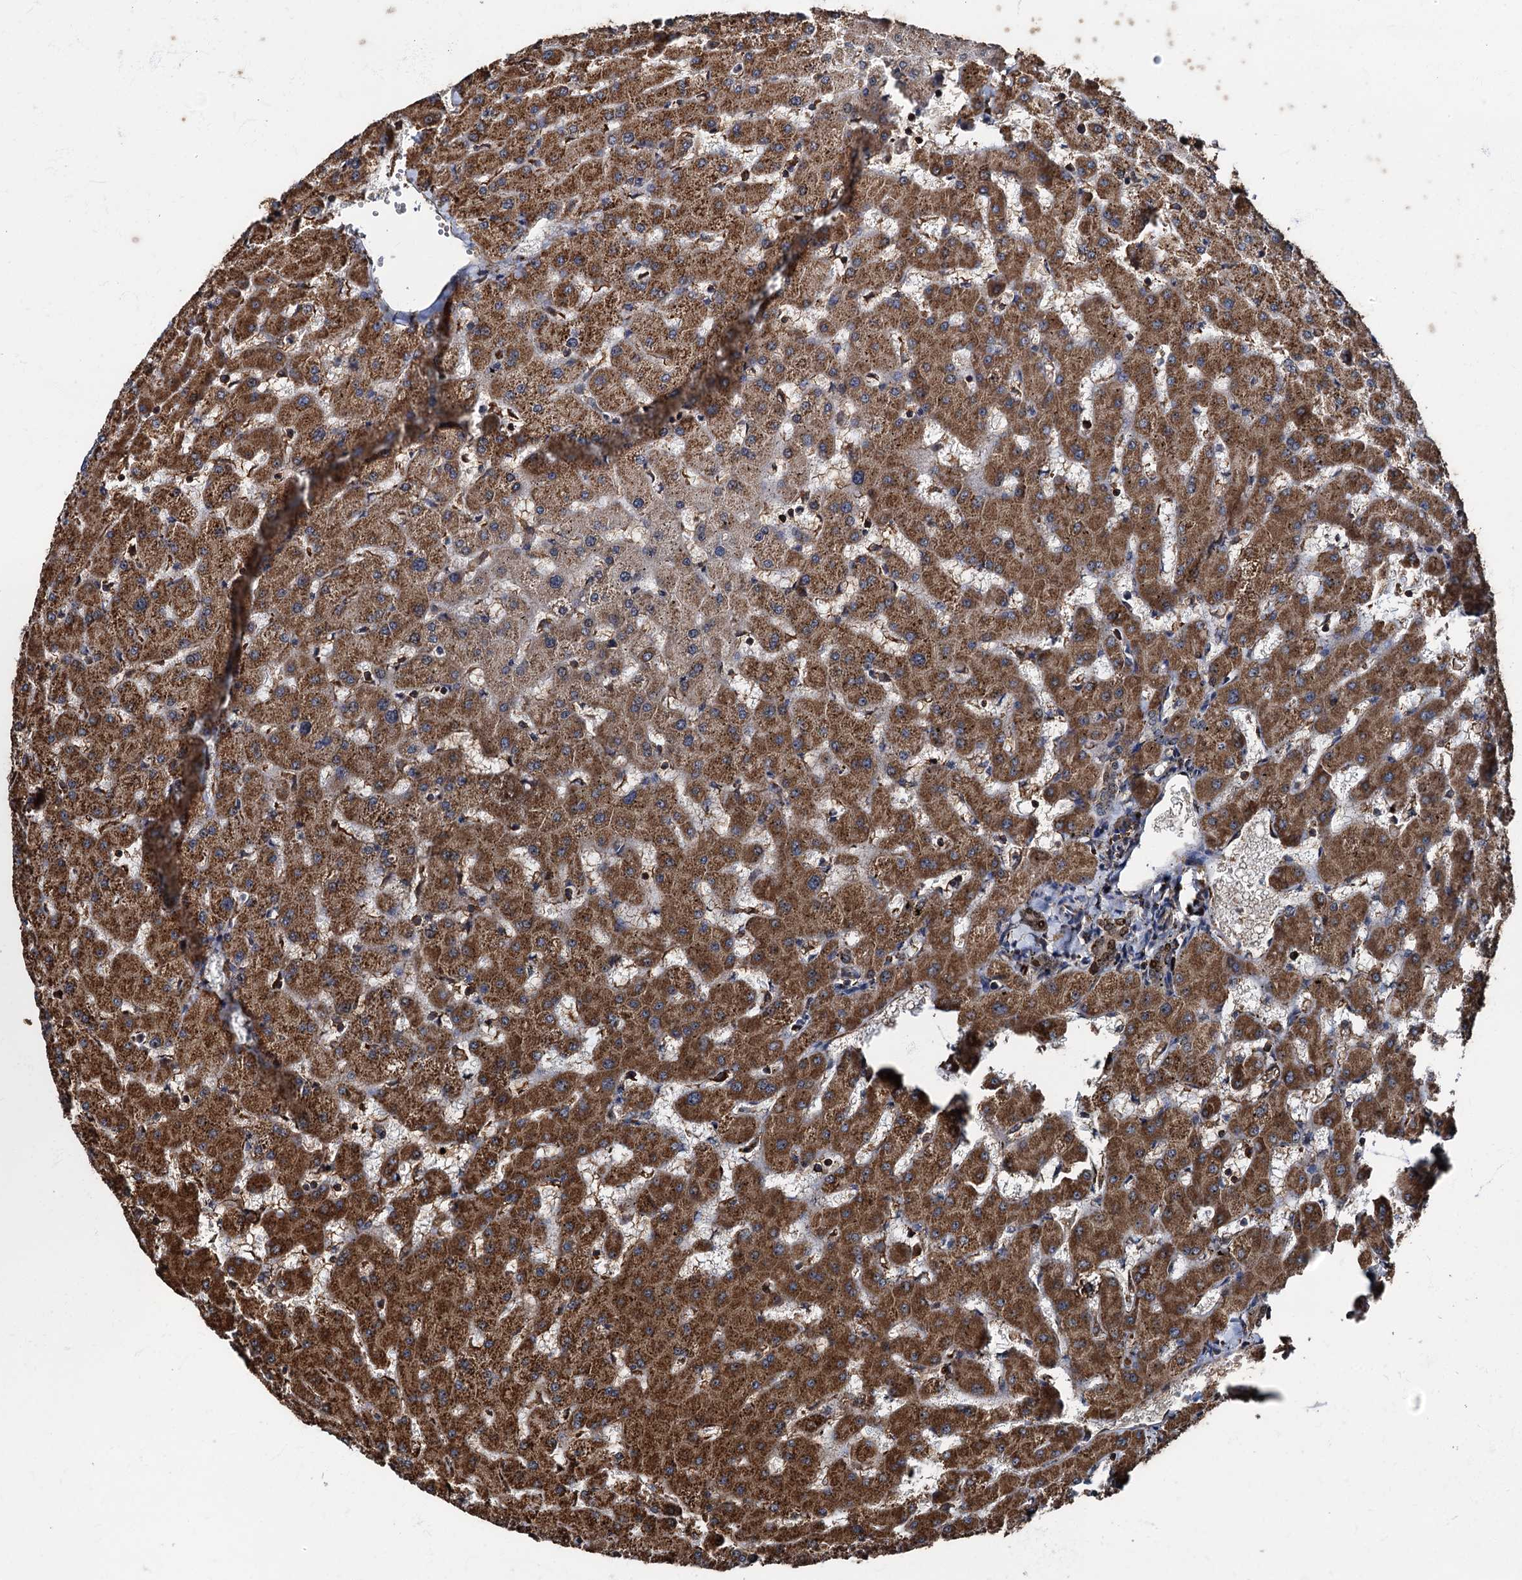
{"staining": {"intensity": "moderate", "quantity": ">75%", "location": "cytoplasmic/membranous,nuclear"}, "tissue": "liver", "cell_type": "Cholangiocytes", "image_type": "normal", "snomed": [{"axis": "morphology", "description": "Normal tissue, NOS"}, {"axis": "topography", "description": "Liver"}], "caption": "The immunohistochemical stain highlights moderate cytoplasmic/membranous,nuclear positivity in cholangiocytes of normal liver. (brown staining indicates protein expression, while blue staining denotes nuclei).", "gene": "ATP2C1", "patient": {"sex": "female", "age": 63}}